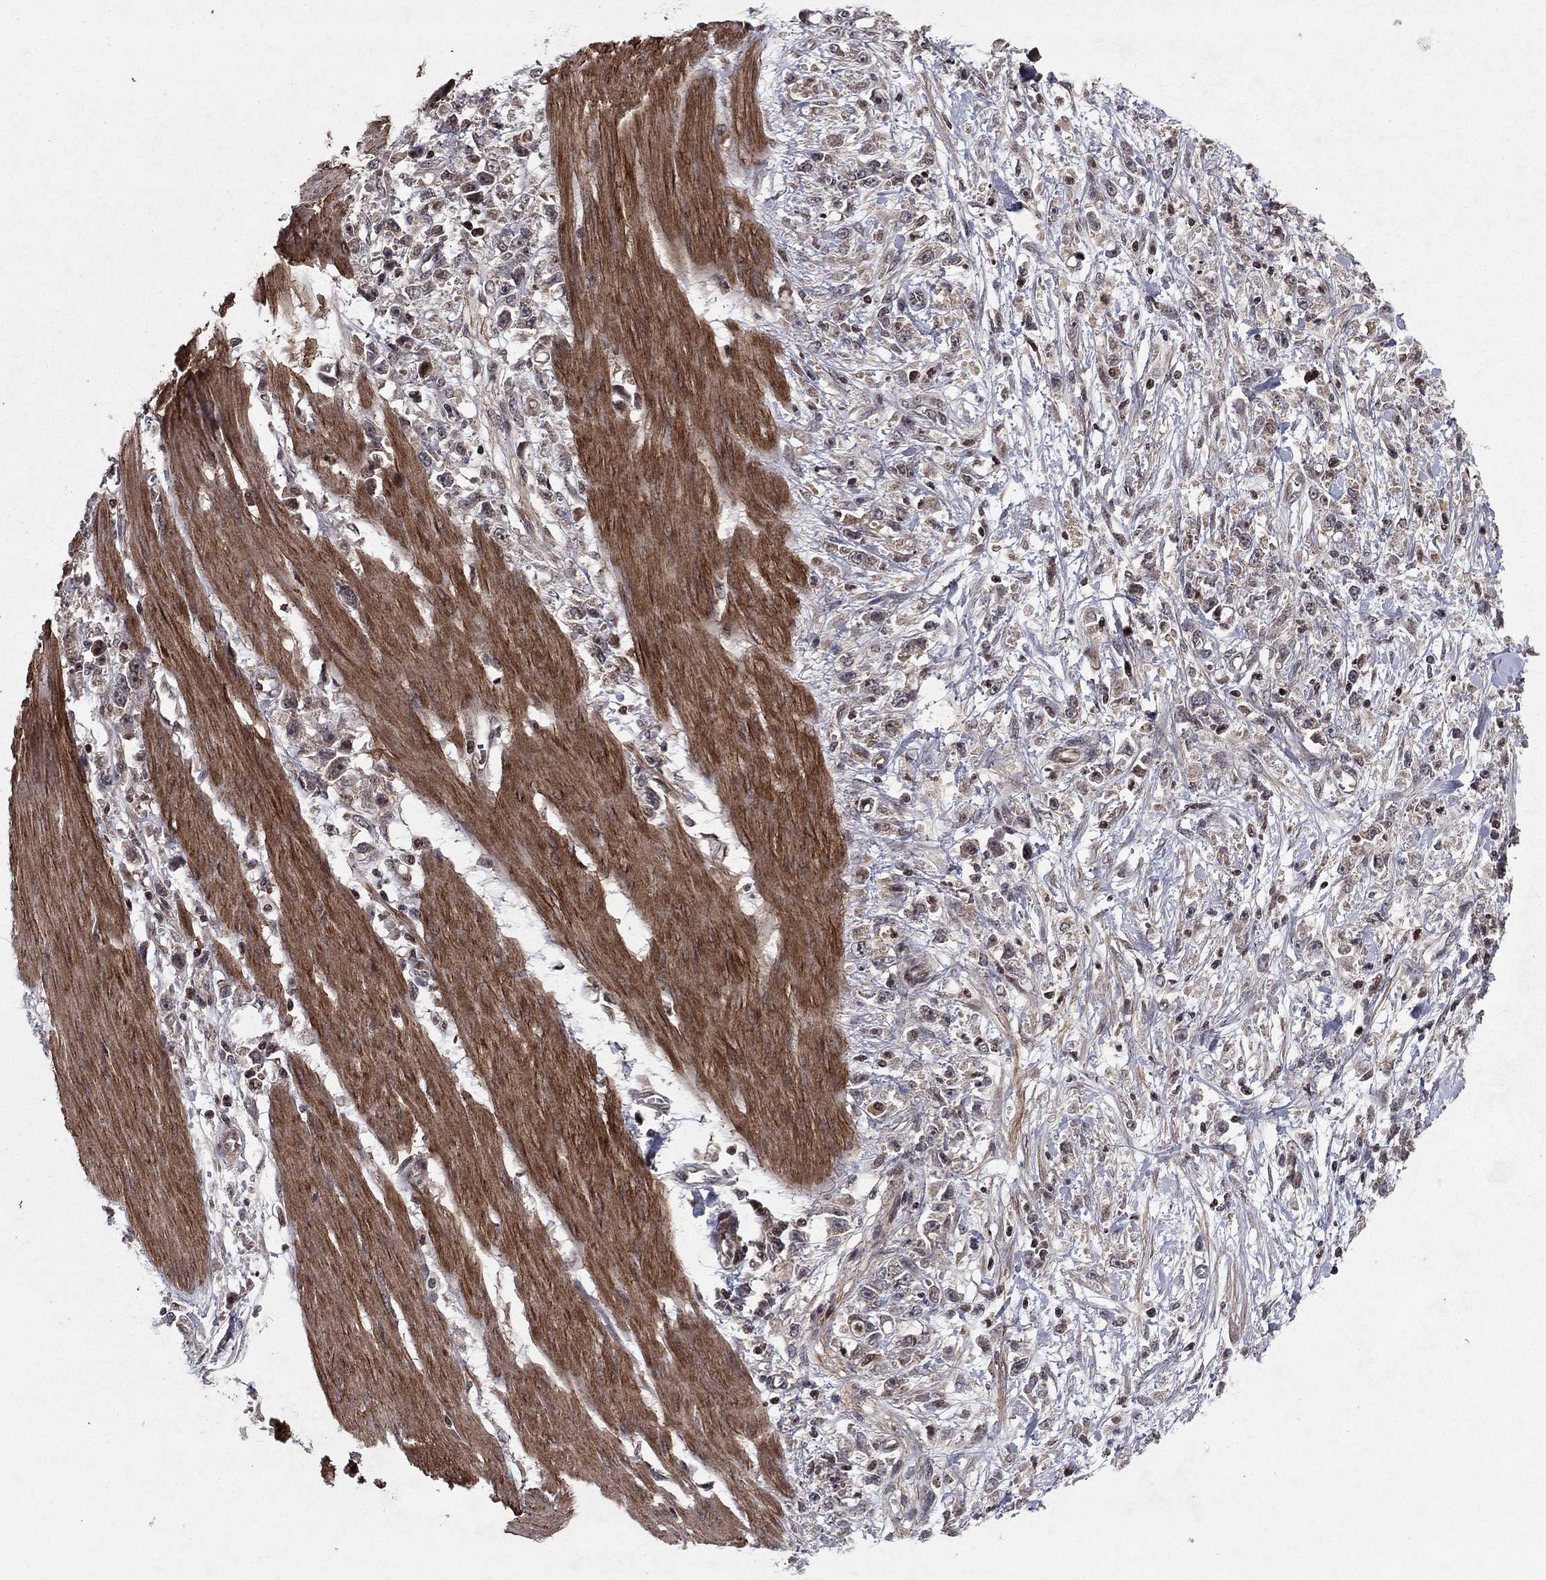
{"staining": {"intensity": "negative", "quantity": "none", "location": "none"}, "tissue": "stomach cancer", "cell_type": "Tumor cells", "image_type": "cancer", "snomed": [{"axis": "morphology", "description": "Adenocarcinoma, NOS"}, {"axis": "topography", "description": "Stomach"}], "caption": "The histopathology image shows no staining of tumor cells in stomach cancer.", "gene": "SORBS1", "patient": {"sex": "female", "age": 59}}